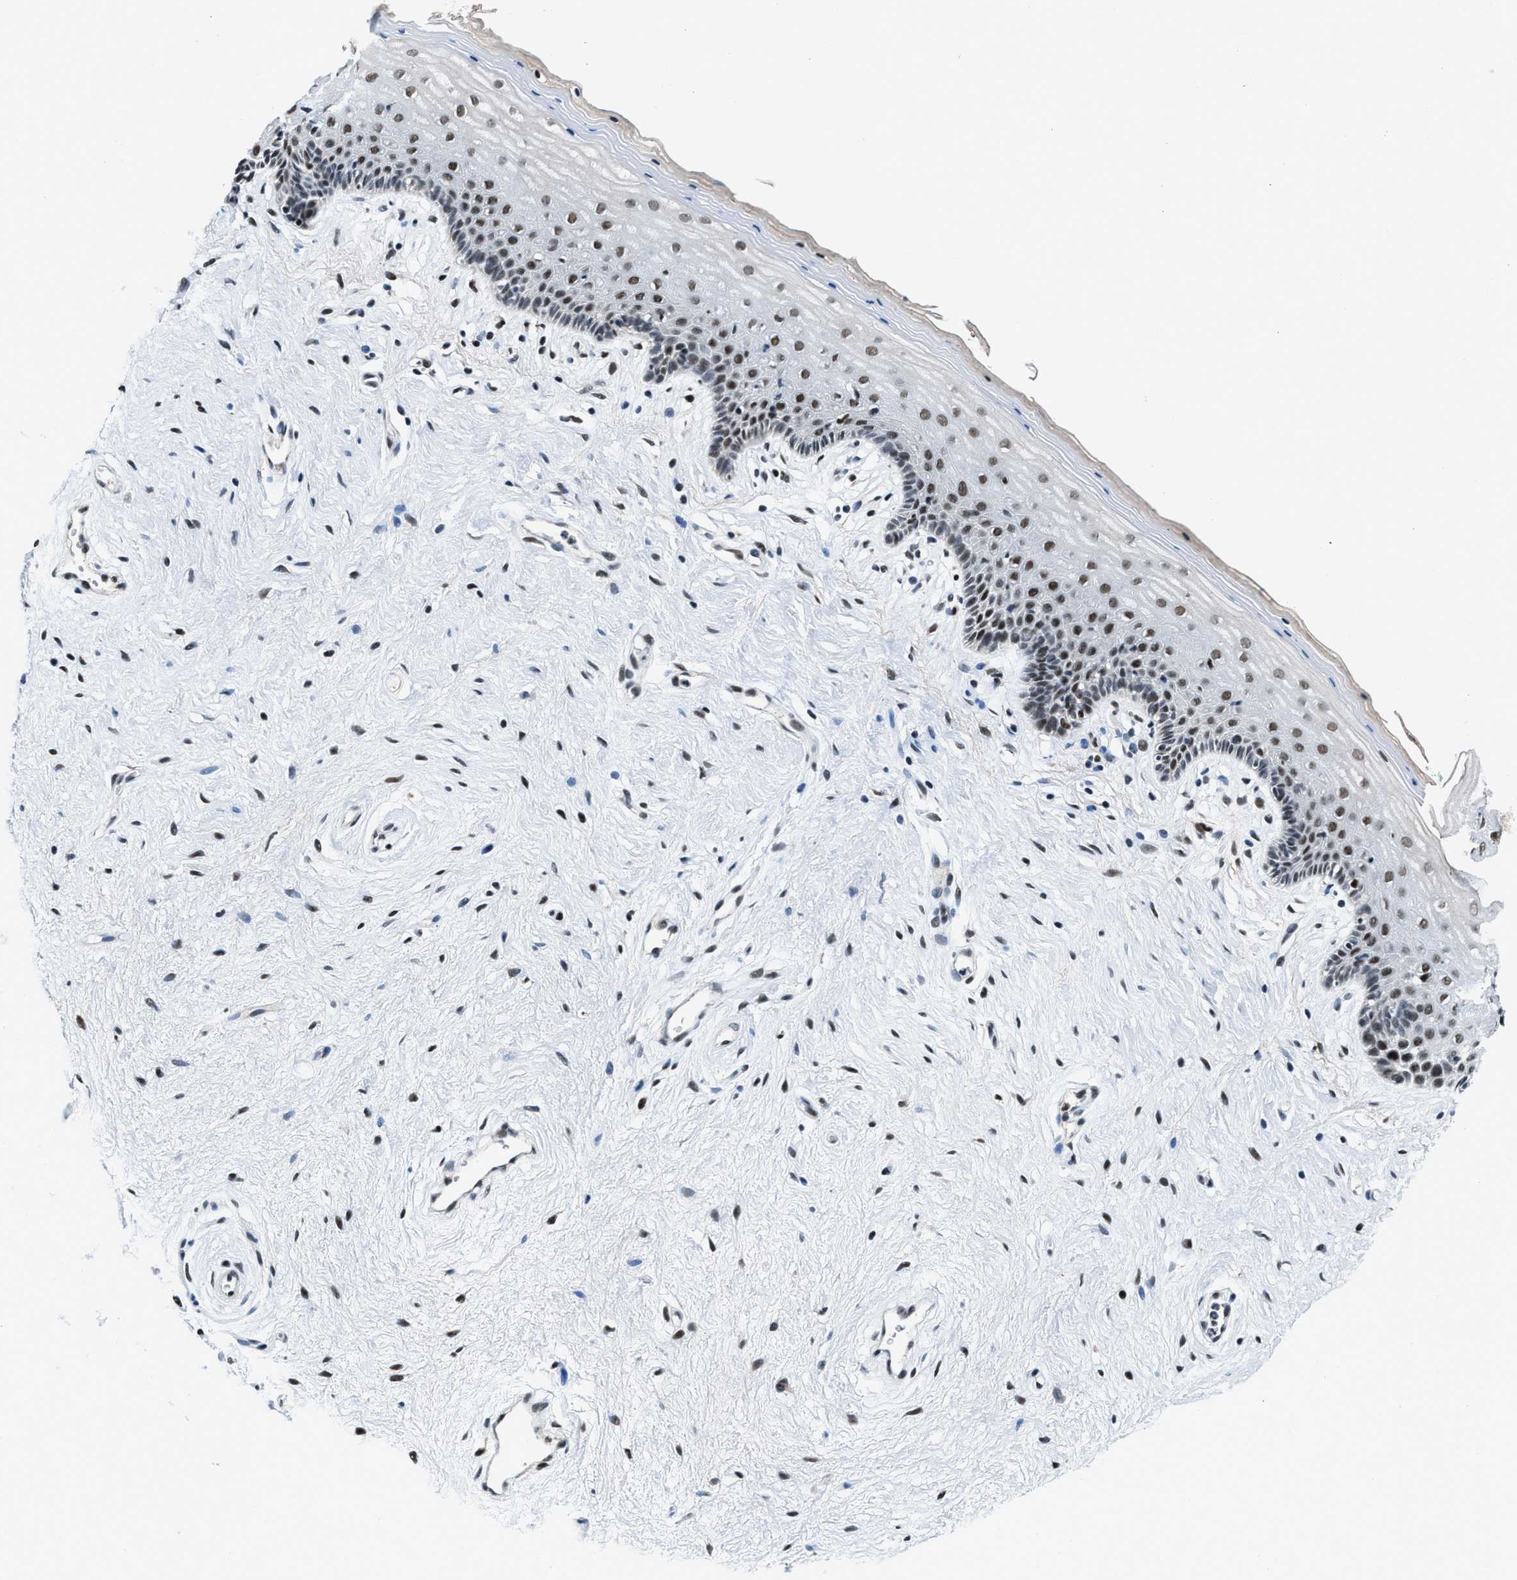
{"staining": {"intensity": "moderate", "quantity": ">75%", "location": "nuclear"}, "tissue": "vagina", "cell_type": "Squamous epithelial cells", "image_type": "normal", "snomed": [{"axis": "morphology", "description": "Normal tissue, NOS"}, {"axis": "topography", "description": "Vagina"}], "caption": "High-power microscopy captured an IHC image of benign vagina, revealing moderate nuclear staining in about >75% of squamous epithelial cells. (DAB (3,3'-diaminobenzidine) IHC with brightfield microscopy, high magnification).", "gene": "KDM3B", "patient": {"sex": "female", "age": 44}}